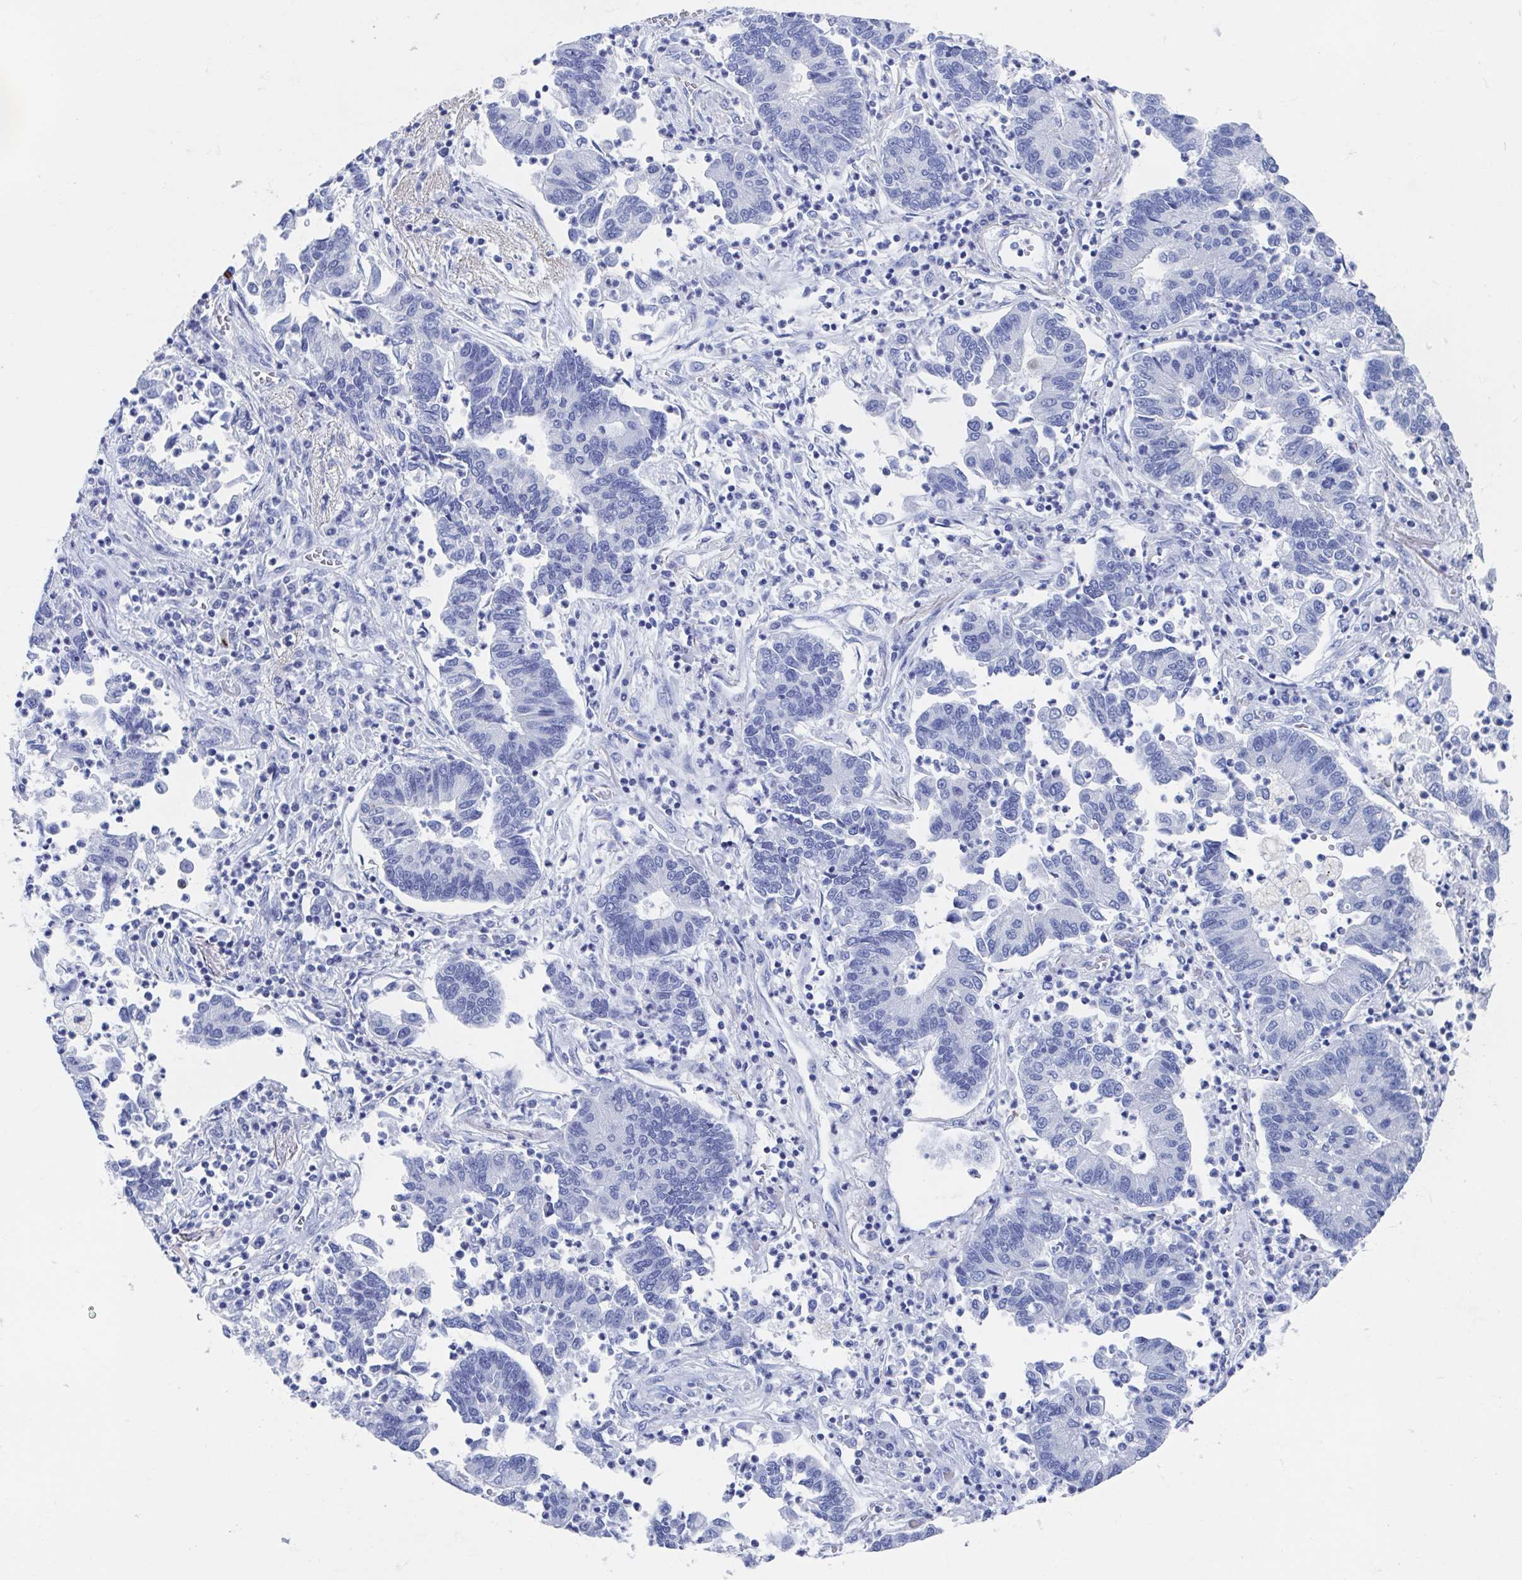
{"staining": {"intensity": "negative", "quantity": "none", "location": "none"}, "tissue": "lung cancer", "cell_type": "Tumor cells", "image_type": "cancer", "snomed": [{"axis": "morphology", "description": "Adenocarcinoma, NOS"}, {"axis": "topography", "description": "Lung"}], "caption": "Micrograph shows no significant protein positivity in tumor cells of lung adenocarcinoma.", "gene": "SHCBP1L", "patient": {"sex": "female", "age": 57}}